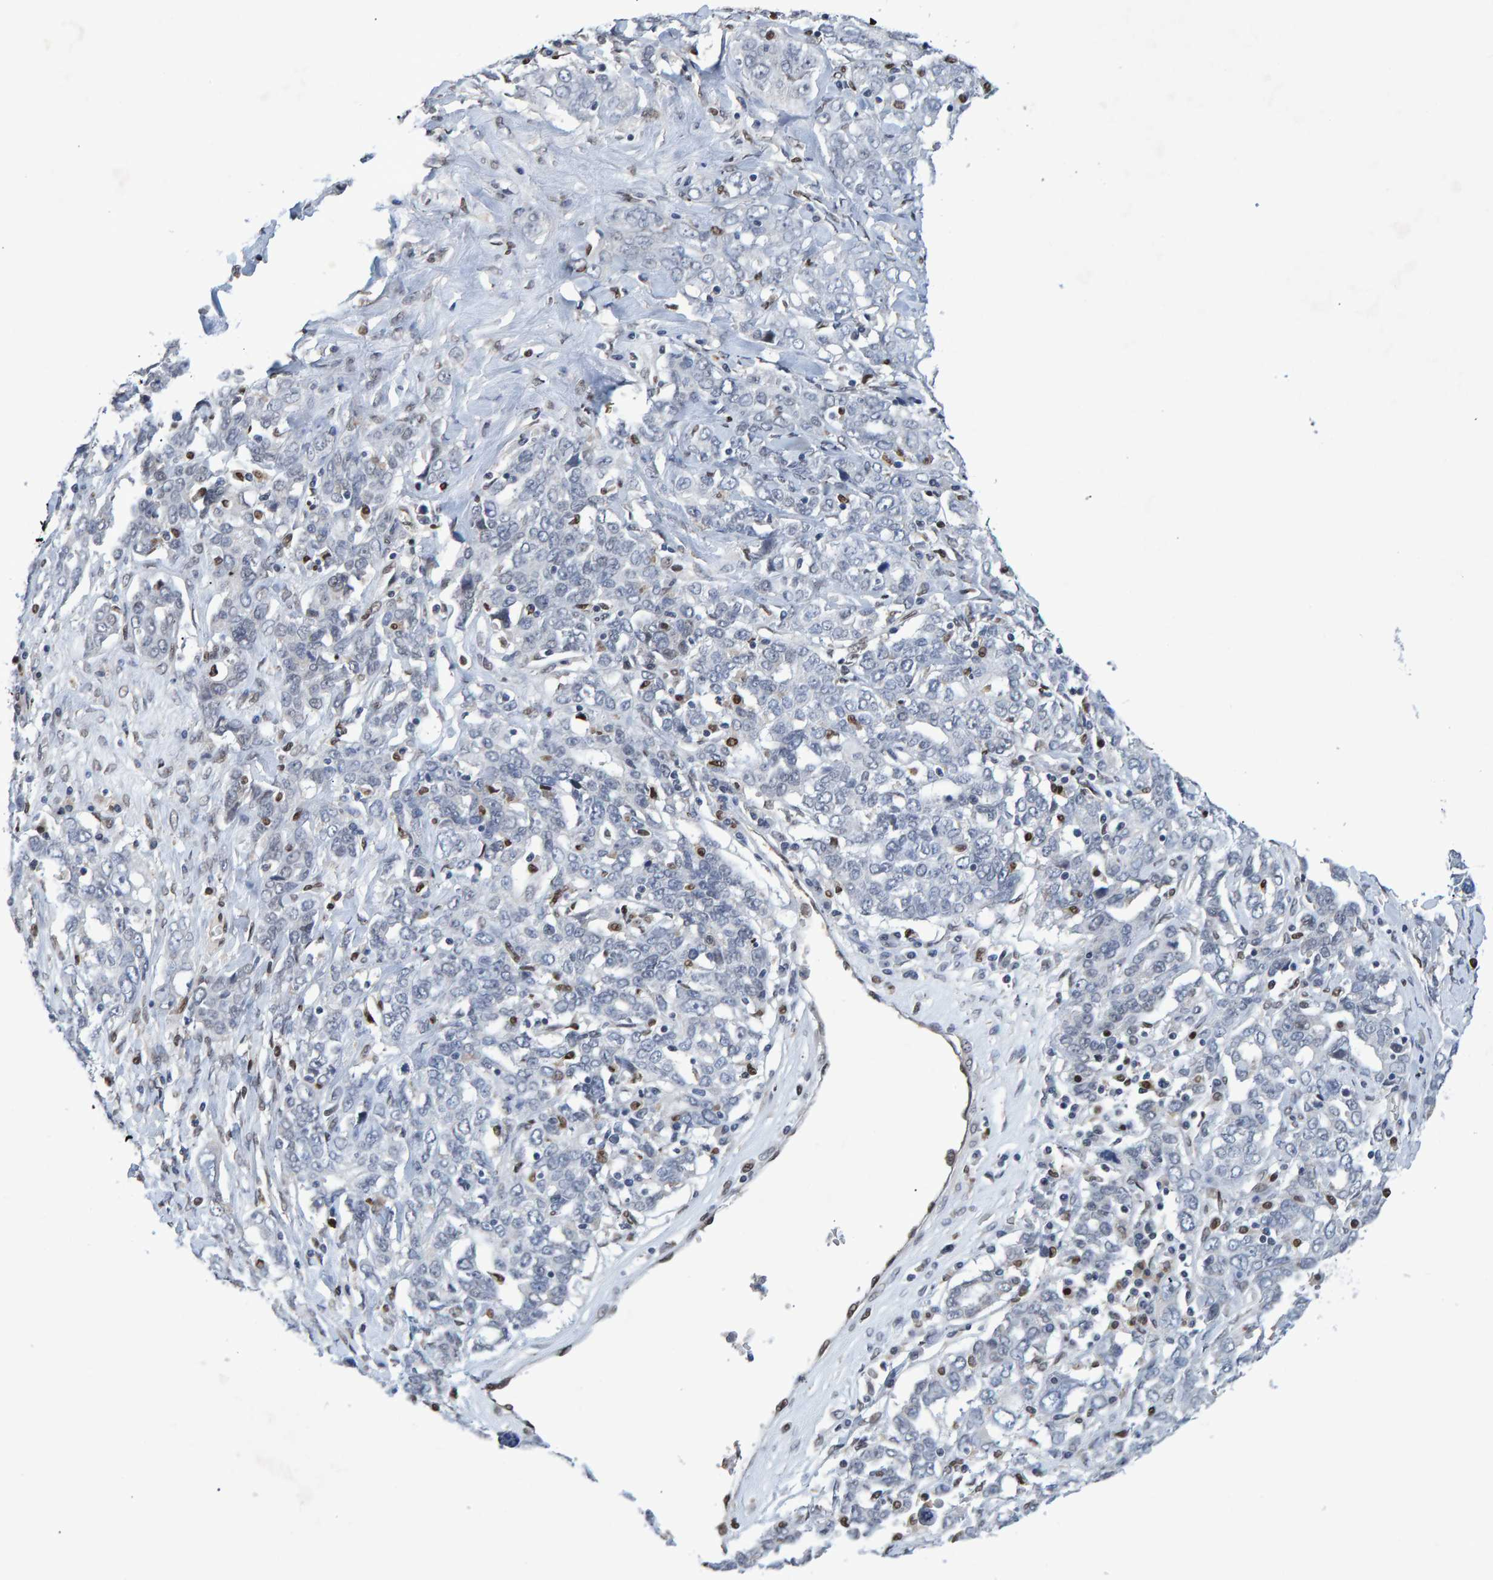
{"staining": {"intensity": "negative", "quantity": "none", "location": "none"}, "tissue": "ovarian cancer", "cell_type": "Tumor cells", "image_type": "cancer", "snomed": [{"axis": "morphology", "description": "Carcinoma, endometroid"}, {"axis": "topography", "description": "Ovary"}], "caption": "An image of ovarian endometroid carcinoma stained for a protein displays no brown staining in tumor cells.", "gene": "QKI", "patient": {"sex": "female", "age": 62}}